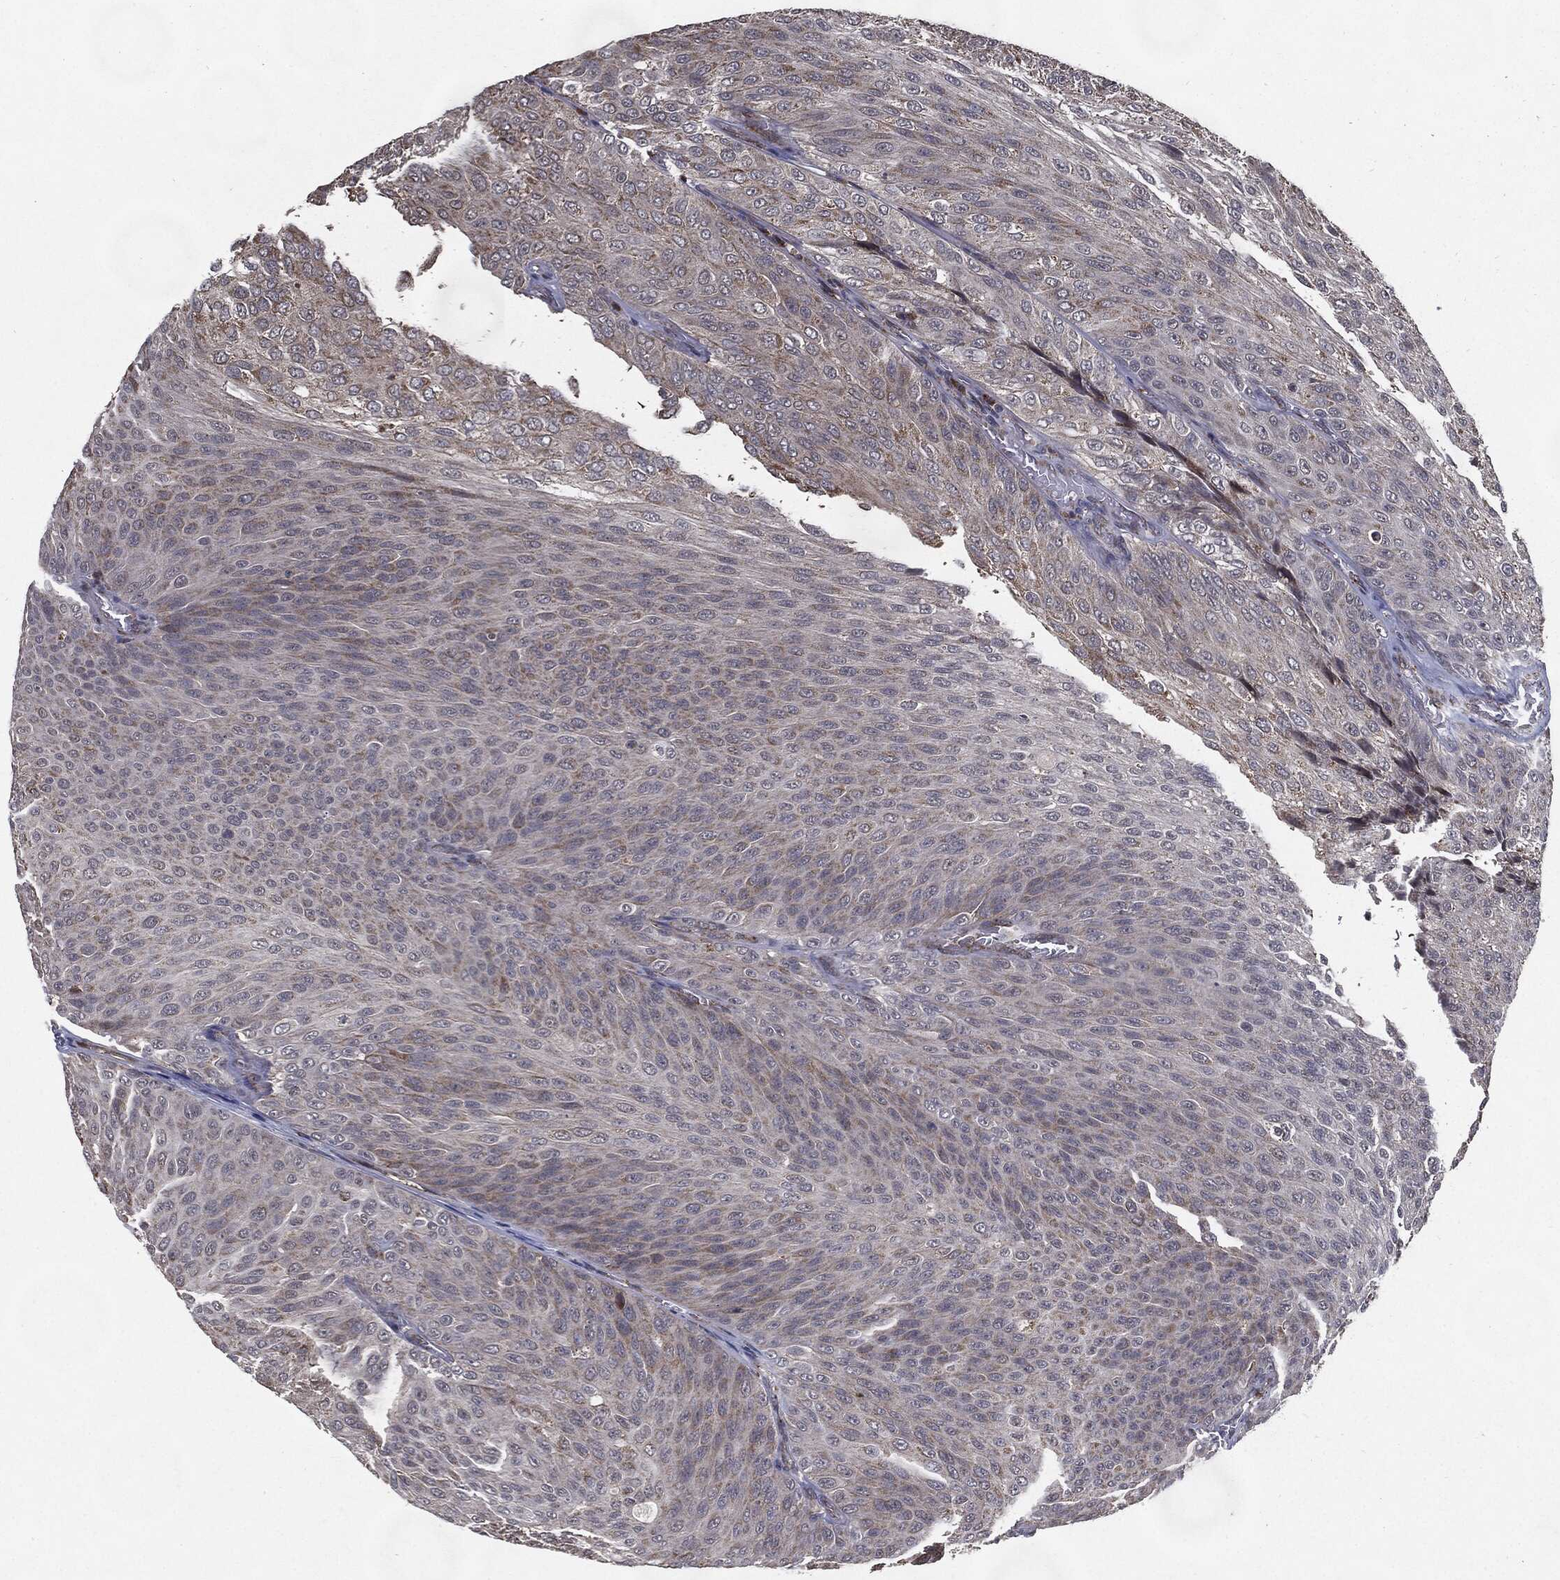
{"staining": {"intensity": "moderate", "quantity": "<25%", "location": "cytoplasmic/membranous"}, "tissue": "urothelial cancer", "cell_type": "Tumor cells", "image_type": "cancer", "snomed": [{"axis": "morphology", "description": "Urothelial carcinoma, Low grade"}, {"axis": "topography", "description": "Ureter, NOS"}, {"axis": "topography", "description": "Urinary bladder"}], "caption": "Immunohistochemical staining of human urothelial cancer exhibits low levels of moderate cytoplasmic/membranous positivity in about <25% of tumor cells.", "gene": "HDAC5", "patient": {"sex": "male", "age": 78}}